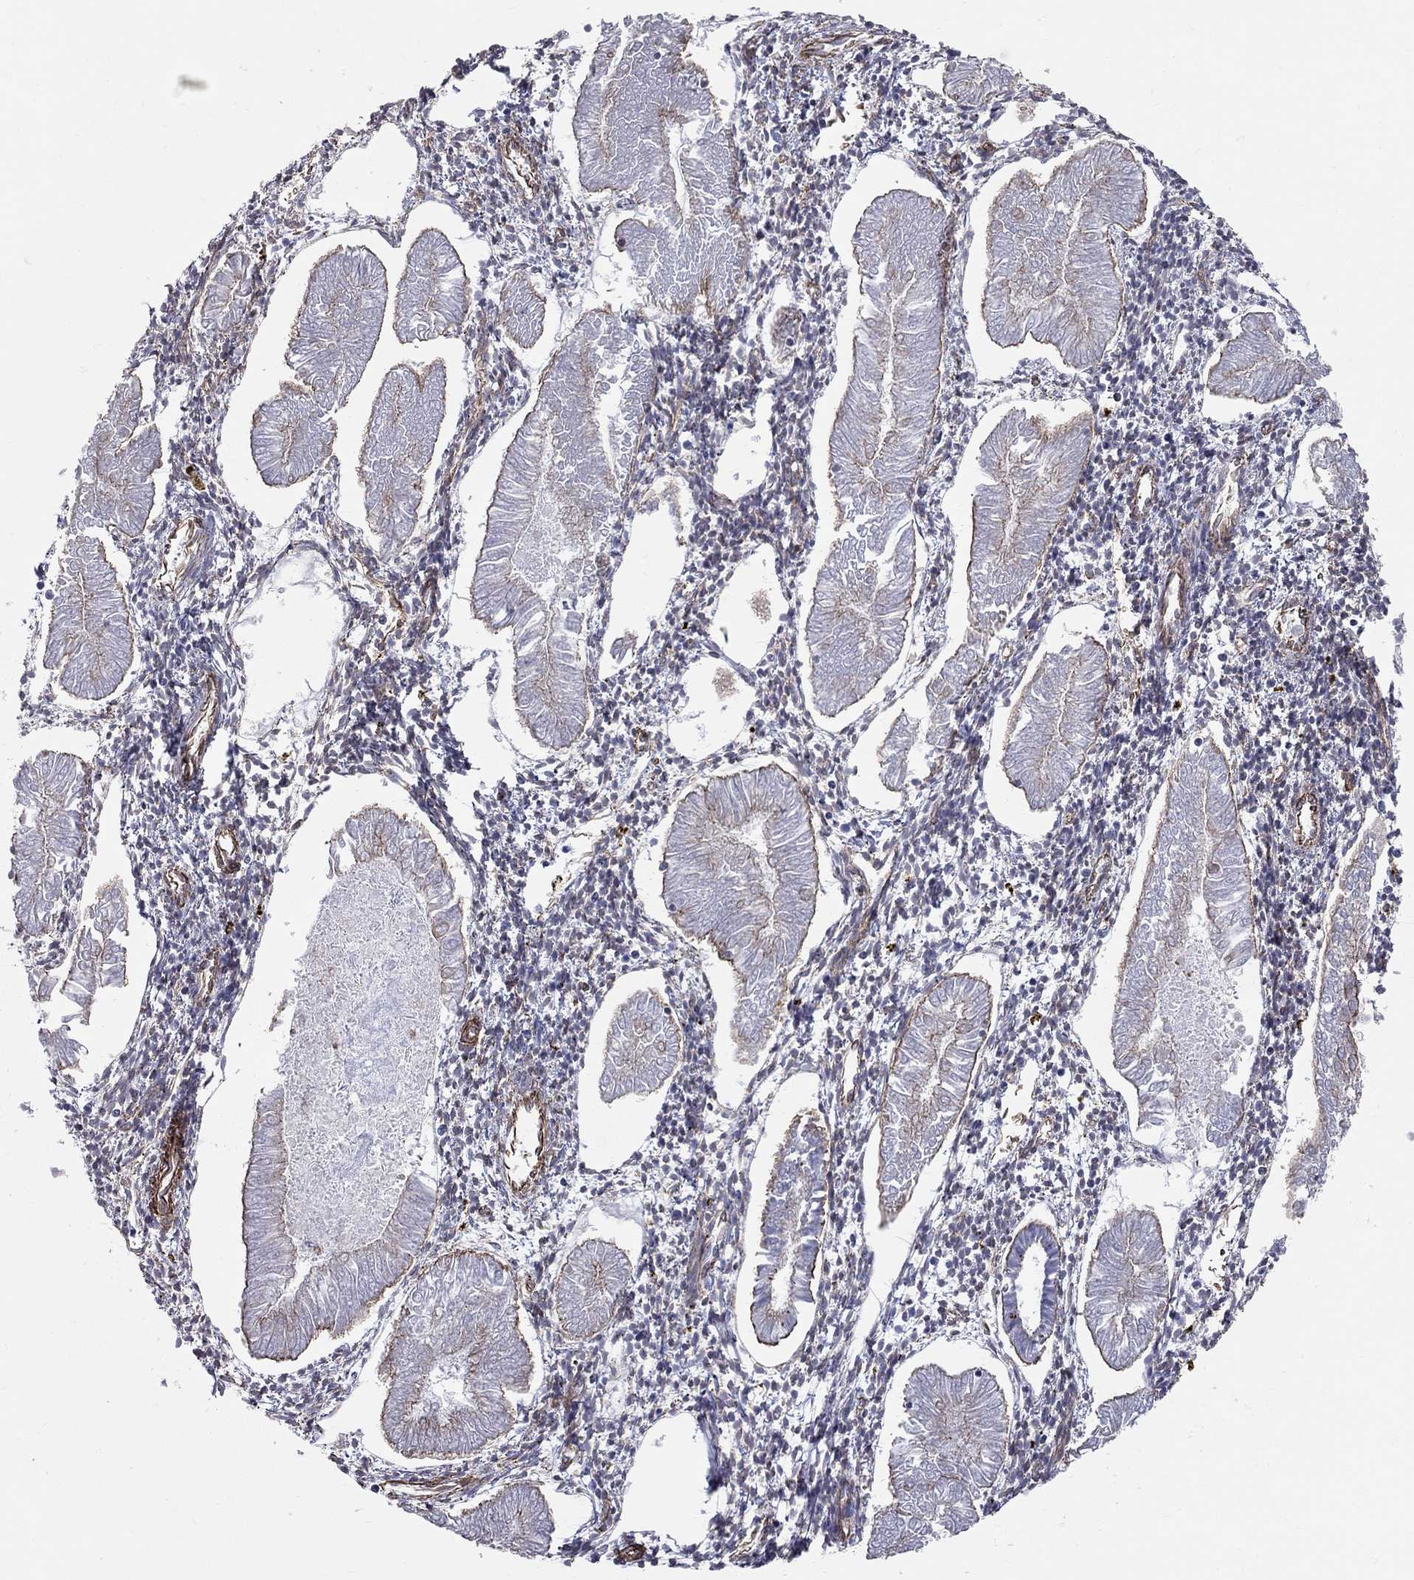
{"staining": {"intensity": "moderate", "quantity": "25%-75%", "location": "cytoplasmic/membranous"}, "tissue": "endometrial cancer", "cell_type": "Tumor cells", "image_type": "cancer", "snomed": [{"axis": "morphology", "description": "Adenocarcinoma, NOS"}, {"axis": "topography", "description": "Endometrium"}], "caption": "Endometrial cancer (adenocarcinoma) stained for a protein (brown) reveals moderate cytoplasmic/membranous positive staining in about 25%-75% of tumor cells.", "gene": "BICDL2", "patient": {"sex": "female", "age": 53}}